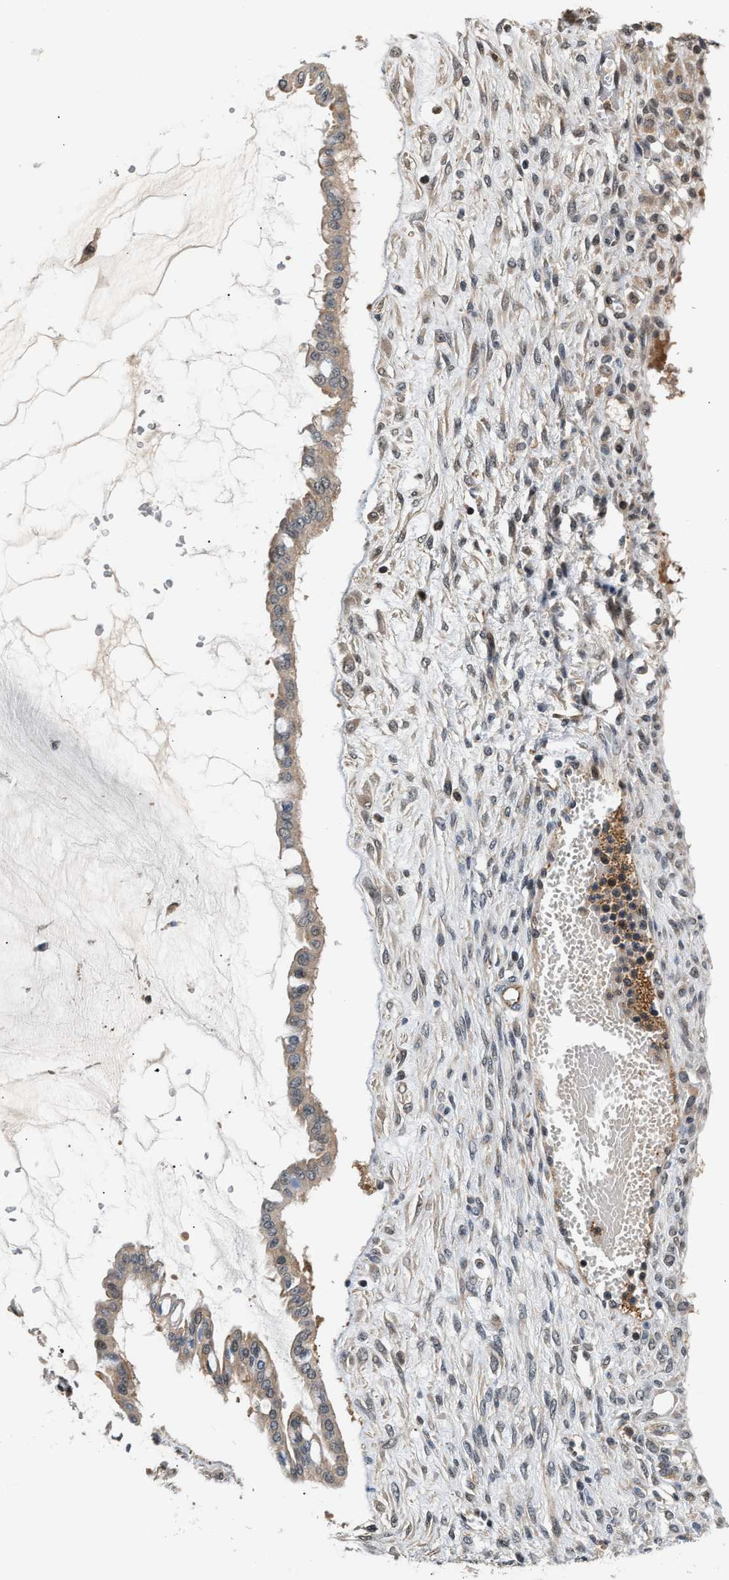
{"staining": {"intensity": "weak", "quantity": "25%-75%", "location": "cytoplasmic/membranous,nuclear"}, "tissue": "ovarian cancer", "cell_type": "Tumor cells", "image_type": "cancer", "snomed": [{"axis": "morphology", "description": "Cystadenocarcinoma, mucinous, NOS"}, {"axis": "topography", "description": "Ovary"}], "caption": "Weak cytoplasmic/membranous and nuclear staining is present in about 25%-75% of tumor cells in ovarian mucinous cystadenocarcinoma.", "gene": "TUT7", "patient": {"sex": "female", "age": 73}}